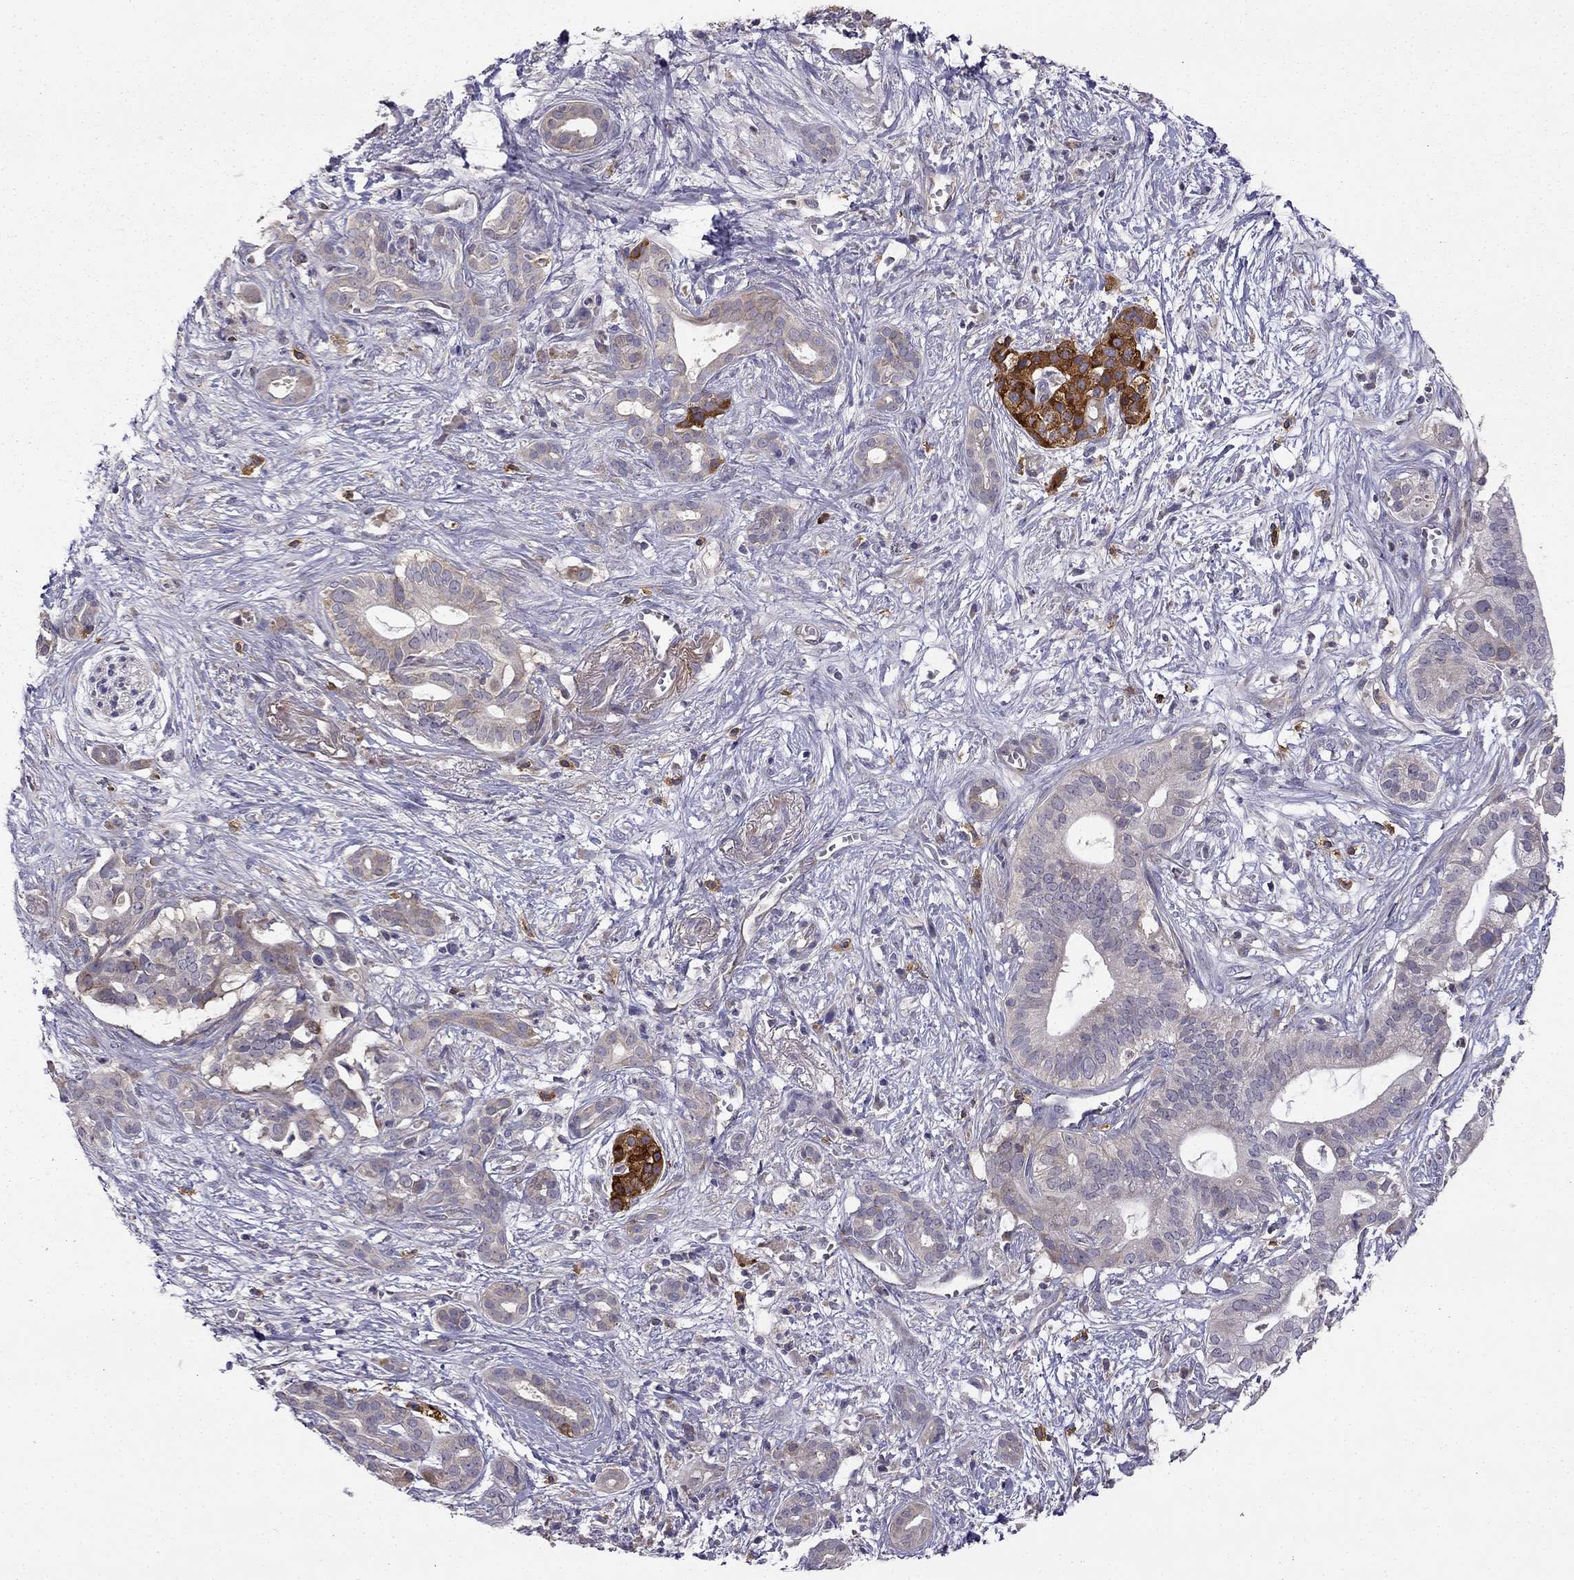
{"staining": {"intensity": "negative", "quantity": "none", "location": "none"}, "tissue": "pancreatic cancer", "cell_type": "Tumor cells", "image_type": "cancer", "snomed": [{"axis": "morphology", "description": "Adenocarcinoma, NOS"}, {"axis": "topography", "description": "Pancreas"}], "caption": "Pancreatic cancer (adenocarcinoma) was stained to show a protein in brown. There is no significant expression in tumor cells. (Brightfield microscopy of DAB (3,3'-diaminobenzidine) IHC at high magnification).", "gene": "STXBP5", "patient": {"sex": "male", "age": 61}}